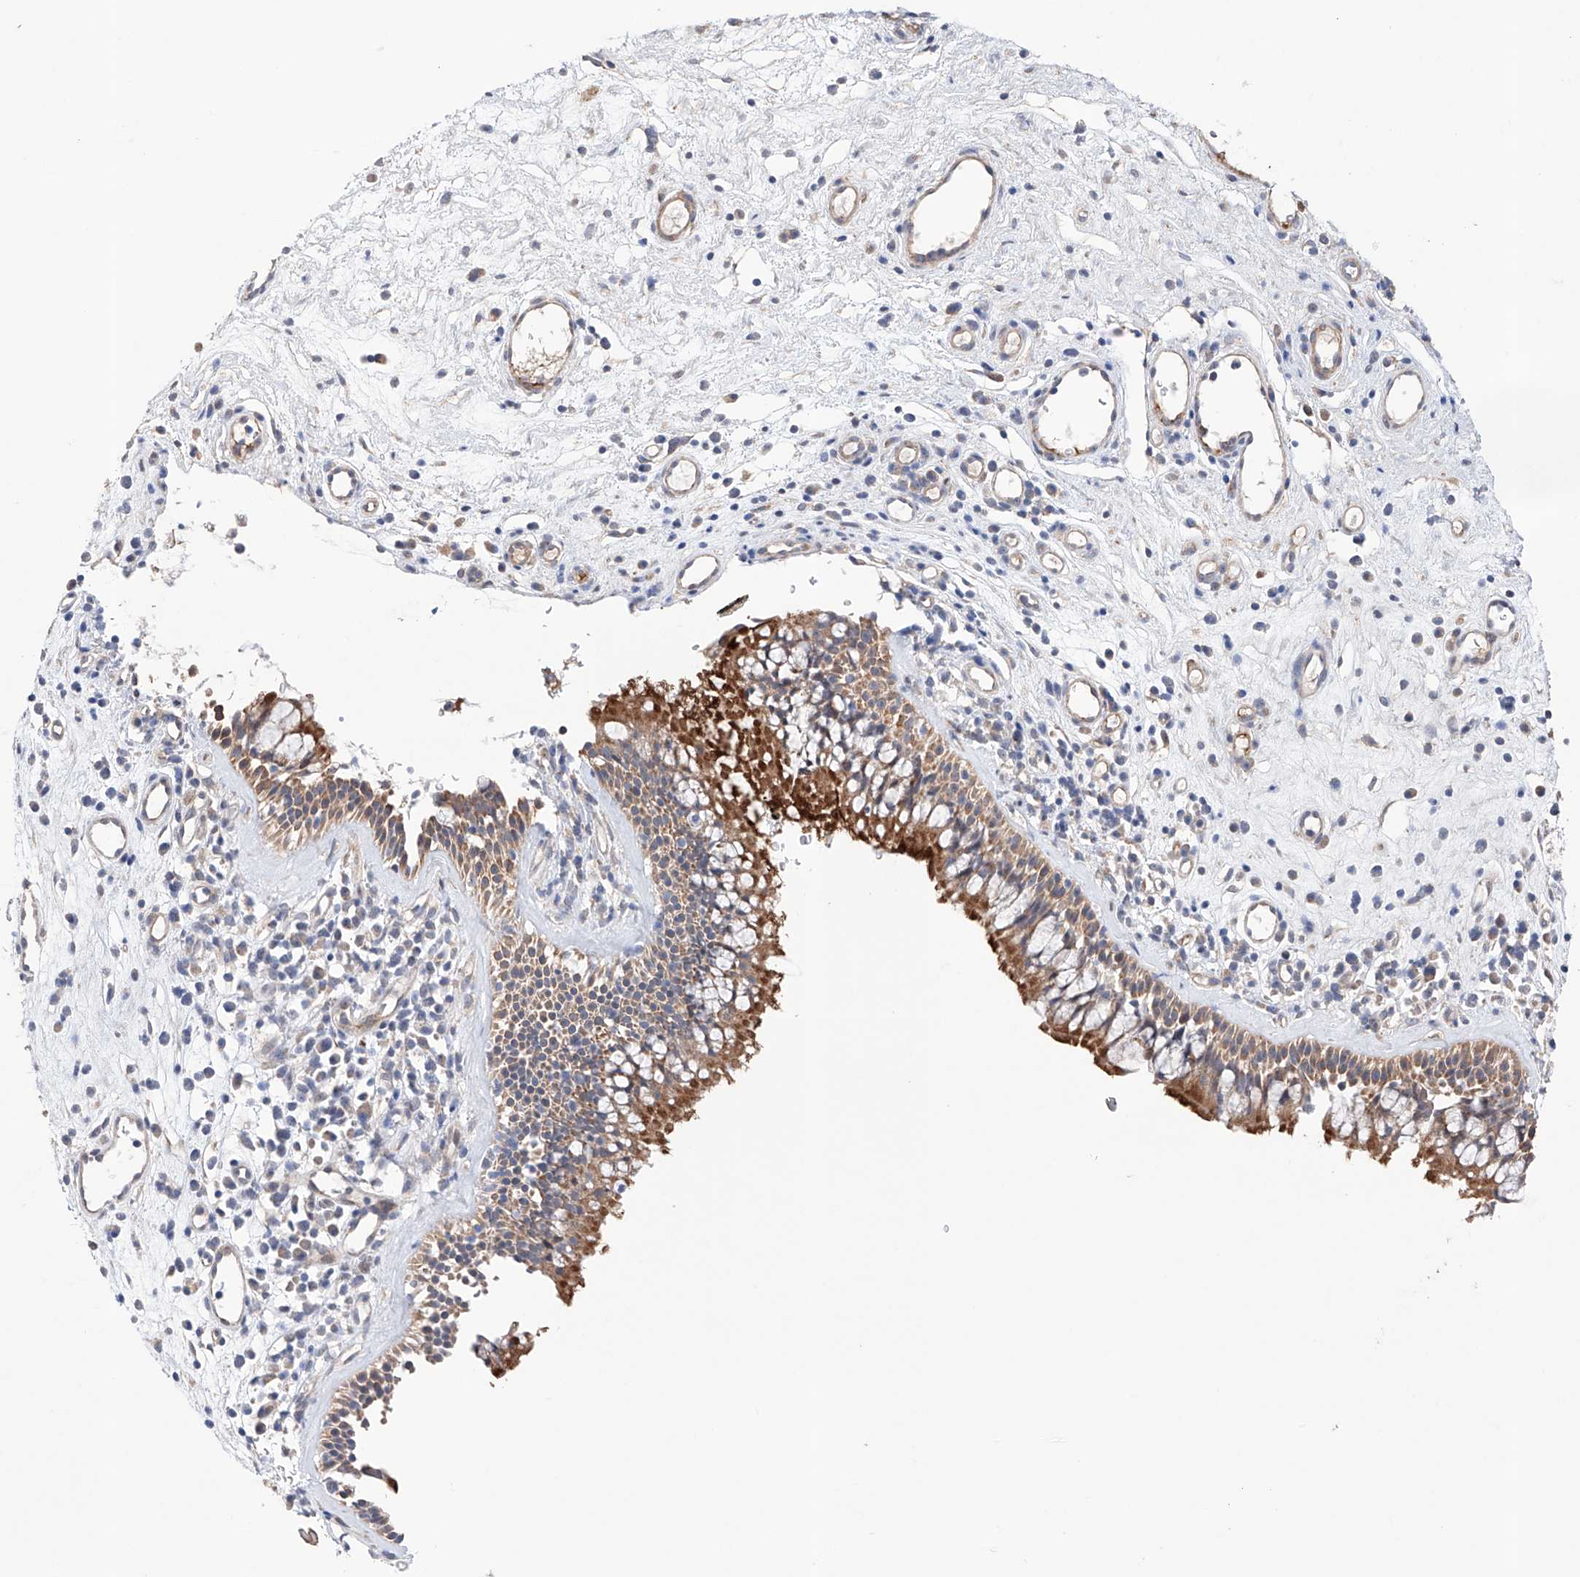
{"staining": {"intensity": "strong", "quantity": "25%-75%", "location": "cytoplasmic/membranous"}, "tissue": "nasopharynx", "cell_type": "Respiratory epithelial cells", "image_type": "normal", "snomed": [{"axis": "morphology", "description": "Normal tissue, NOS"}, {"axis": "morphology", "description": "Inflammation, NOS"}, {"axis": "morphology", "description": "Malignant melanoma, Metastatic site"}, {"axis": "topography", "description": "Nasopharynx"}], "caption": "Protein expression by immunohistochemistry shows strong cytoplasmic/membranous staining in about 25%-75% of respiratory epithelial cells in benign nasopharynx.", "gene": "AFG1L", "patient": {"sex": "male", "age": 70}}